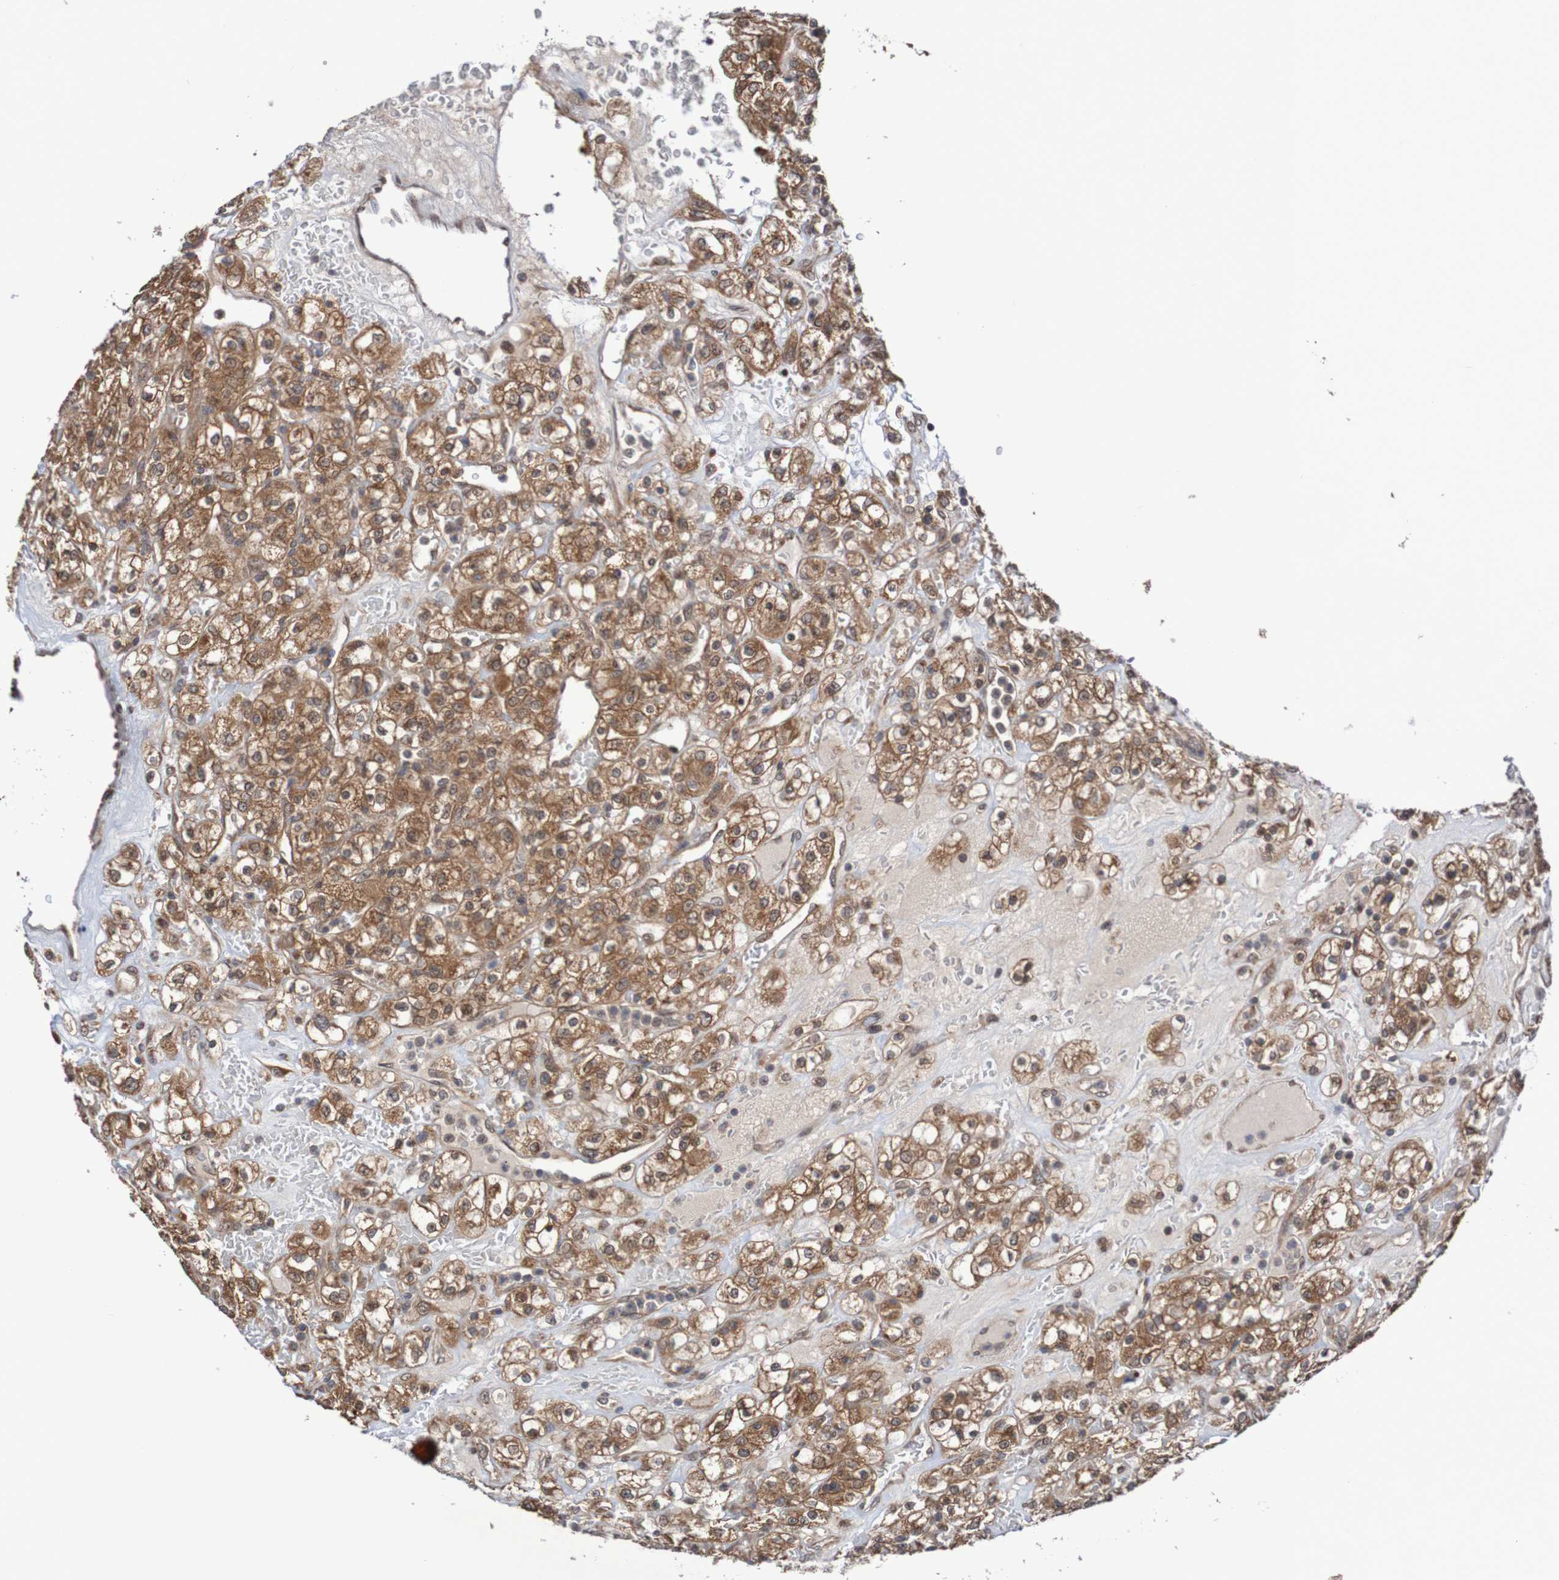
{"staining": {"intensity": "moderate", "quantity": ">75%", "location": "cytoplasmic/membranous"}, "tissue": "renal cancer", "cell_type": "Tumor cells", "image_type": "cancer", "snomed": [{"axis": "morphology", "description": "Normal tissue, NOS"}, {"axis": "morphology", "description": "Adenocarcinoma, NOS"}, {"axis": "topography", "description": "Kidney"}], "caption": "High-magnification brightfield microscopy of renal adenocarcinoma stained with DAB (3,3'-diaminobenzidine) (brown) and counterstained with hematoxylin (blue). tumor cells exhibit moderate cytoplasmic/membranous expression is appreciated in about>75% of cells.", "gene": "PHPT1", "patient": {"sex": "female", "age": 72}}